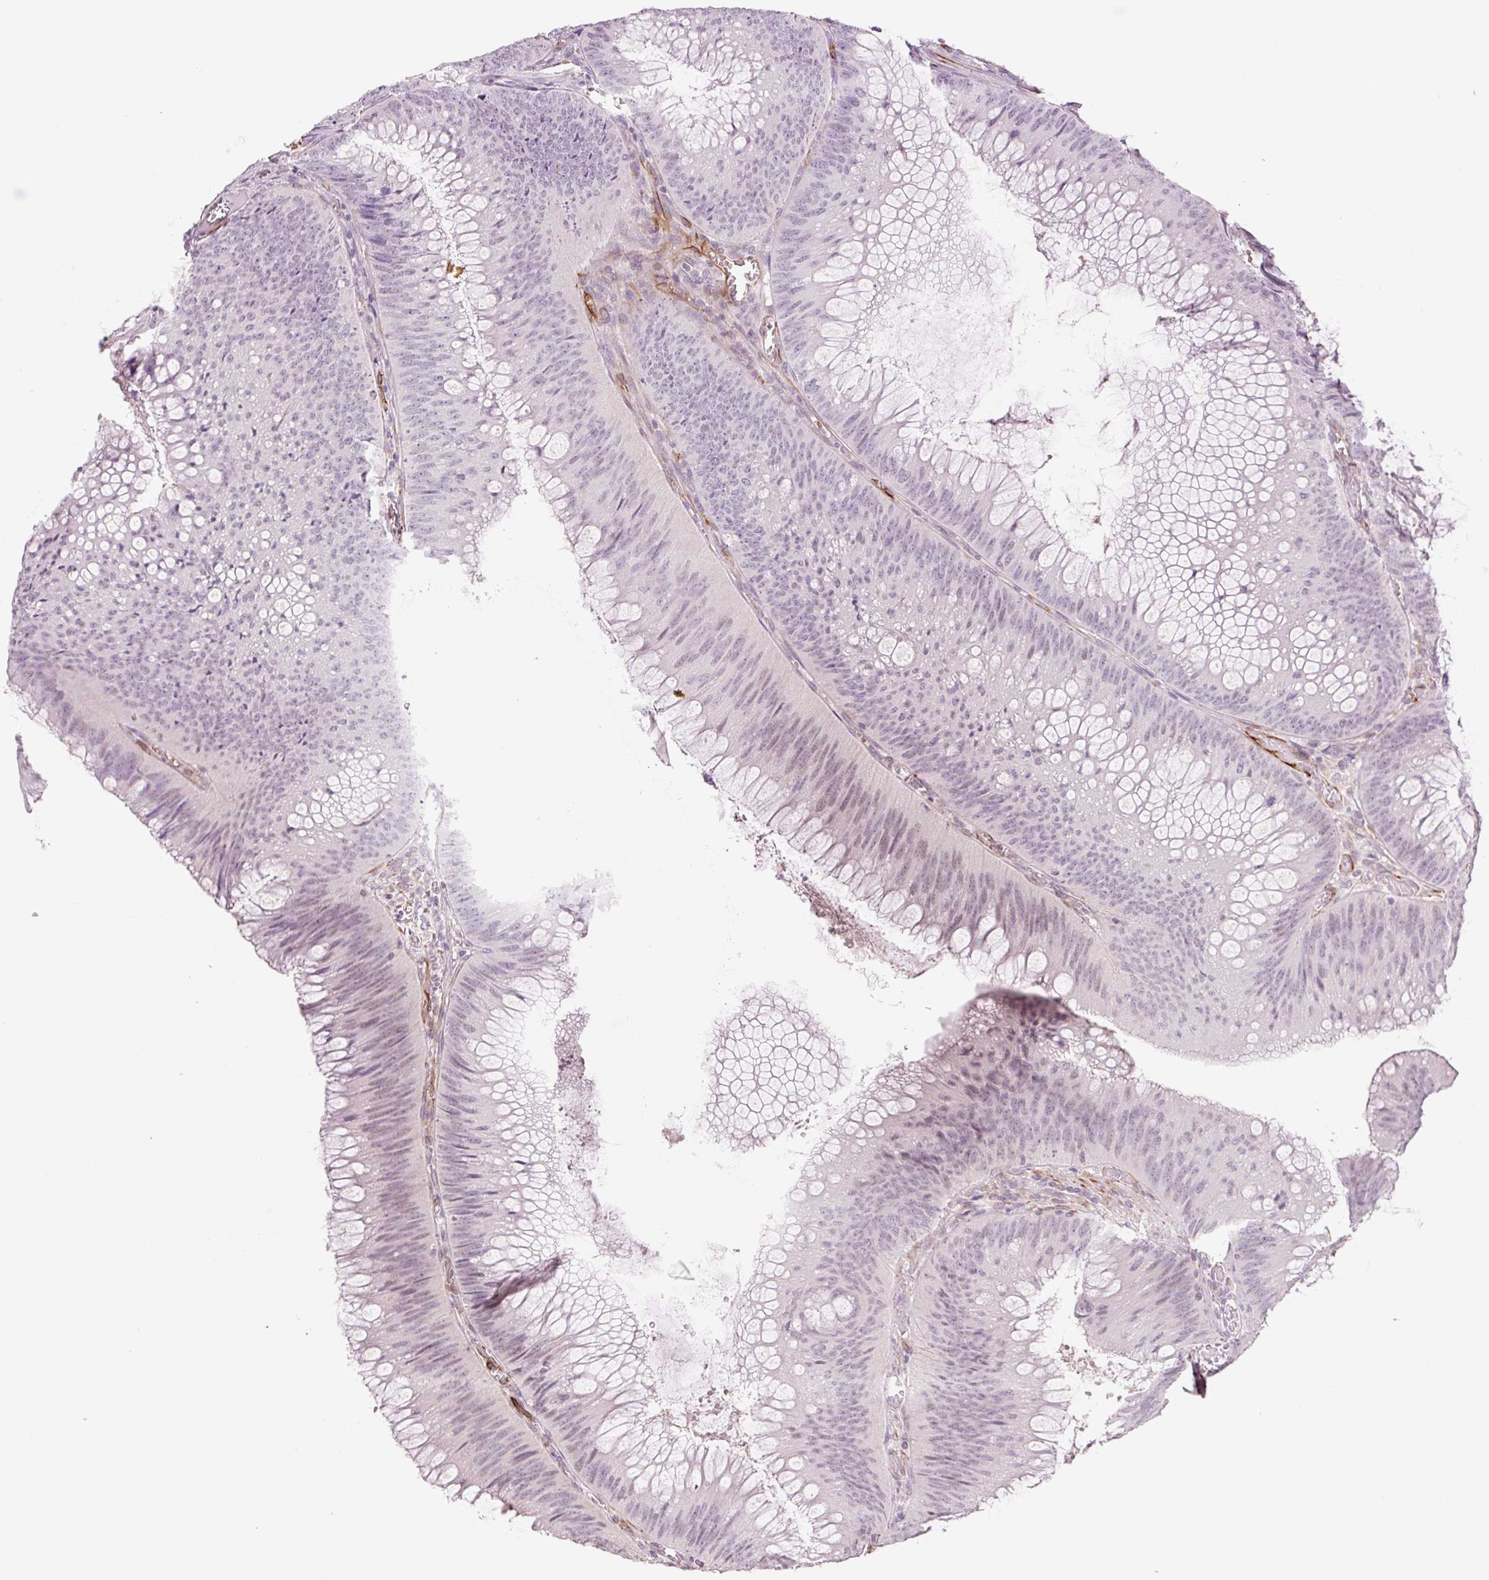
{"staining": {"intensity": "weak", "quantity": "25%-75%", "location": "nuclear"}, "tissue": "colorectal cancer", "cell_type": "Tumor cells", "image_type": "cancer", "snomed": [{"axis": "morphology", "description": "Adenocarcinoma, NOS"}, {"axis": "topography", "description": "Rectum"}], "caption": "Immunohistochemical staining of human colorectal cancer (adenocarcinoma) reveals low levels of weak nuclear staining in about 25%-75% of tumor cells. Nuclei are stained in blue.", "gene": "ZFYVE21", "patient": {"sex": "female", "age": 72}}